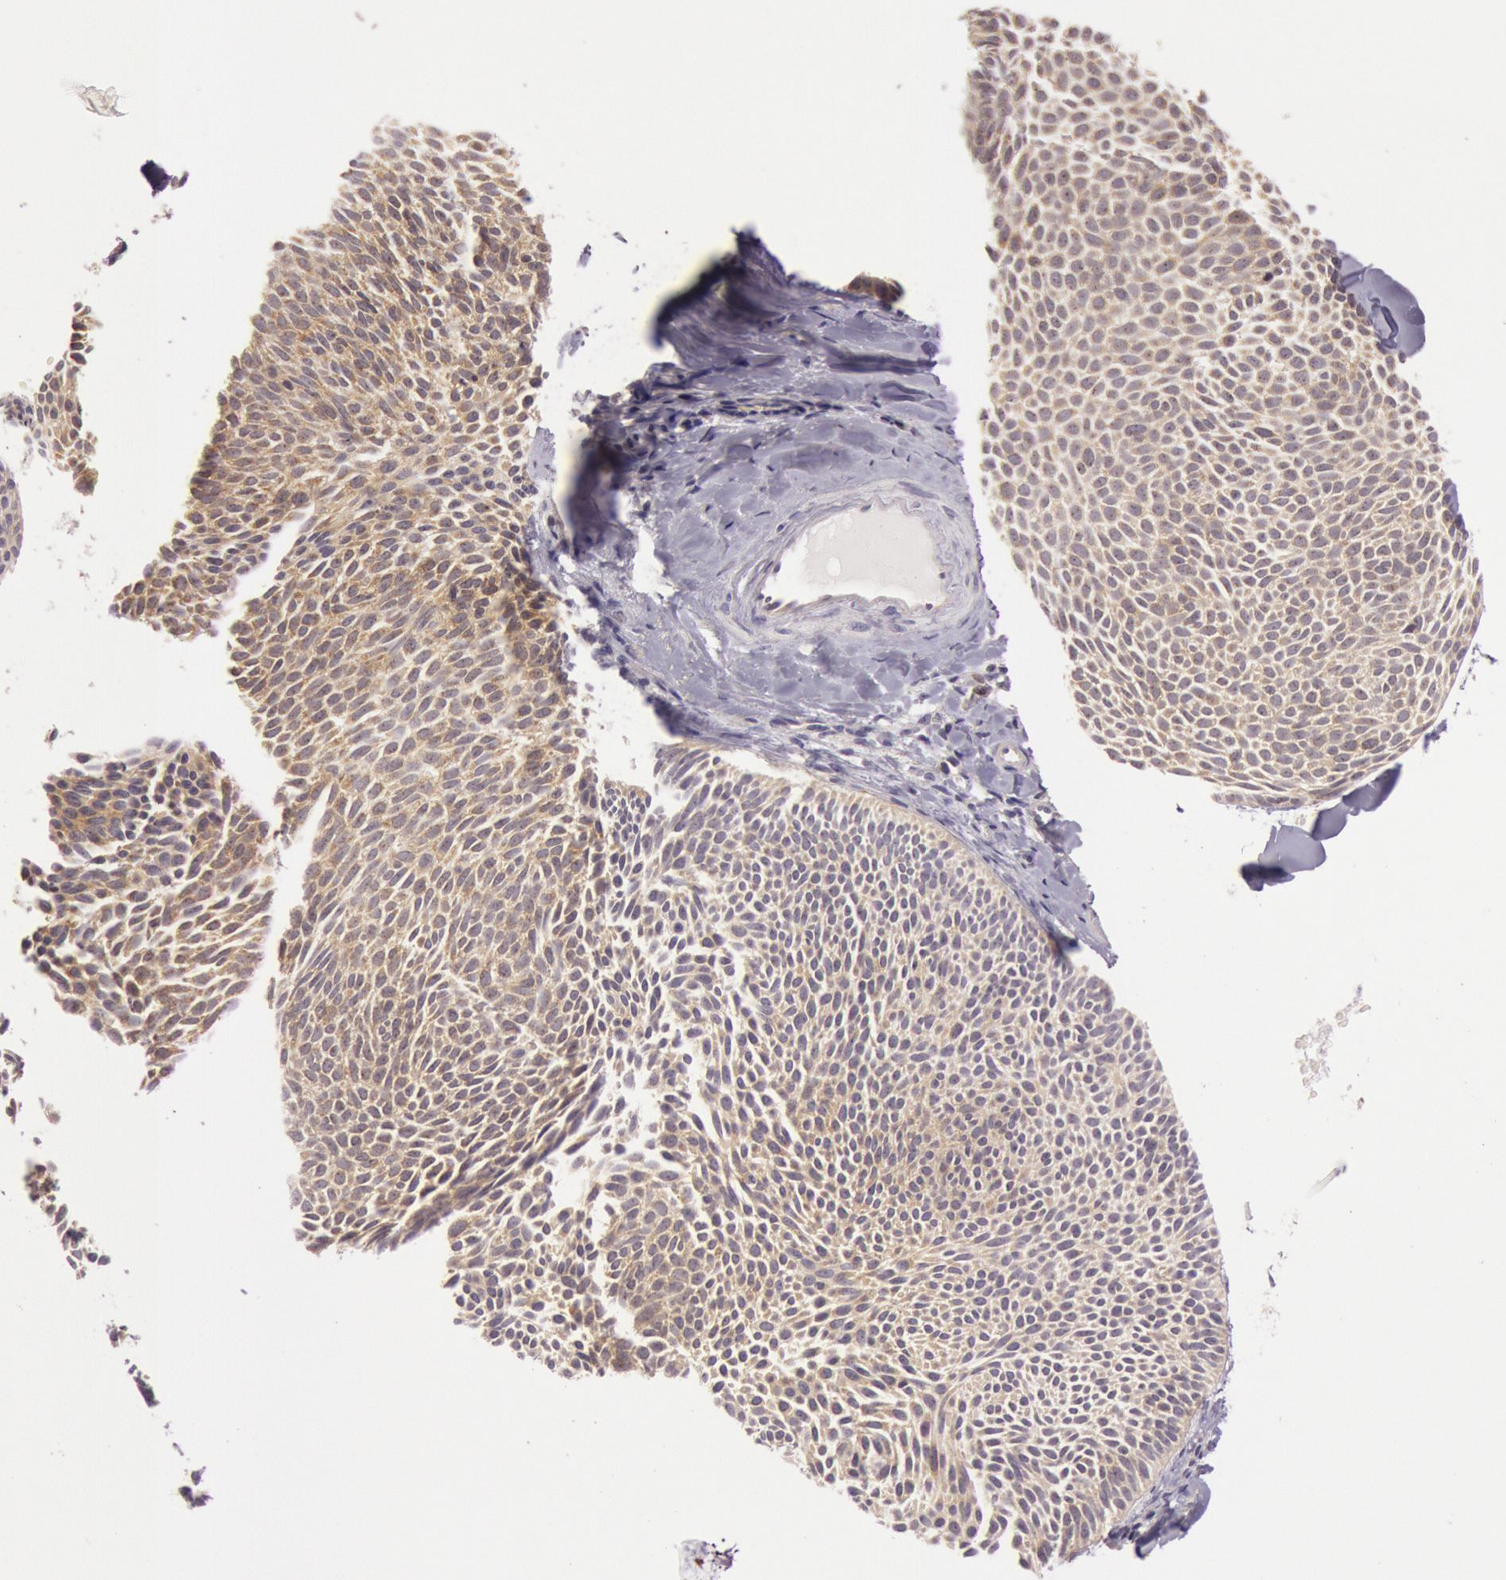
{"staining": {"intensity": "moderate", "quantity": ">75%", "location": "cytoplasmic/membranous"}, "tissue": "skin cancer", "cell_type": "Tumor cells", "image_type": "cancer", "snomed": [{"axis": "morphology", "description": "Basal cell carcinoma"}, {"axis": "topography", "description": "Skin"}], "caption": "Immunohistochemical staining of human skin basal cell carcinoma exhibits medium levels of moderate cytoplasmic/membranous protein positivity in approximately >75% of tumor cells.", "gene": "CDK16", "patient": {"sex": "male", "age": 84}}